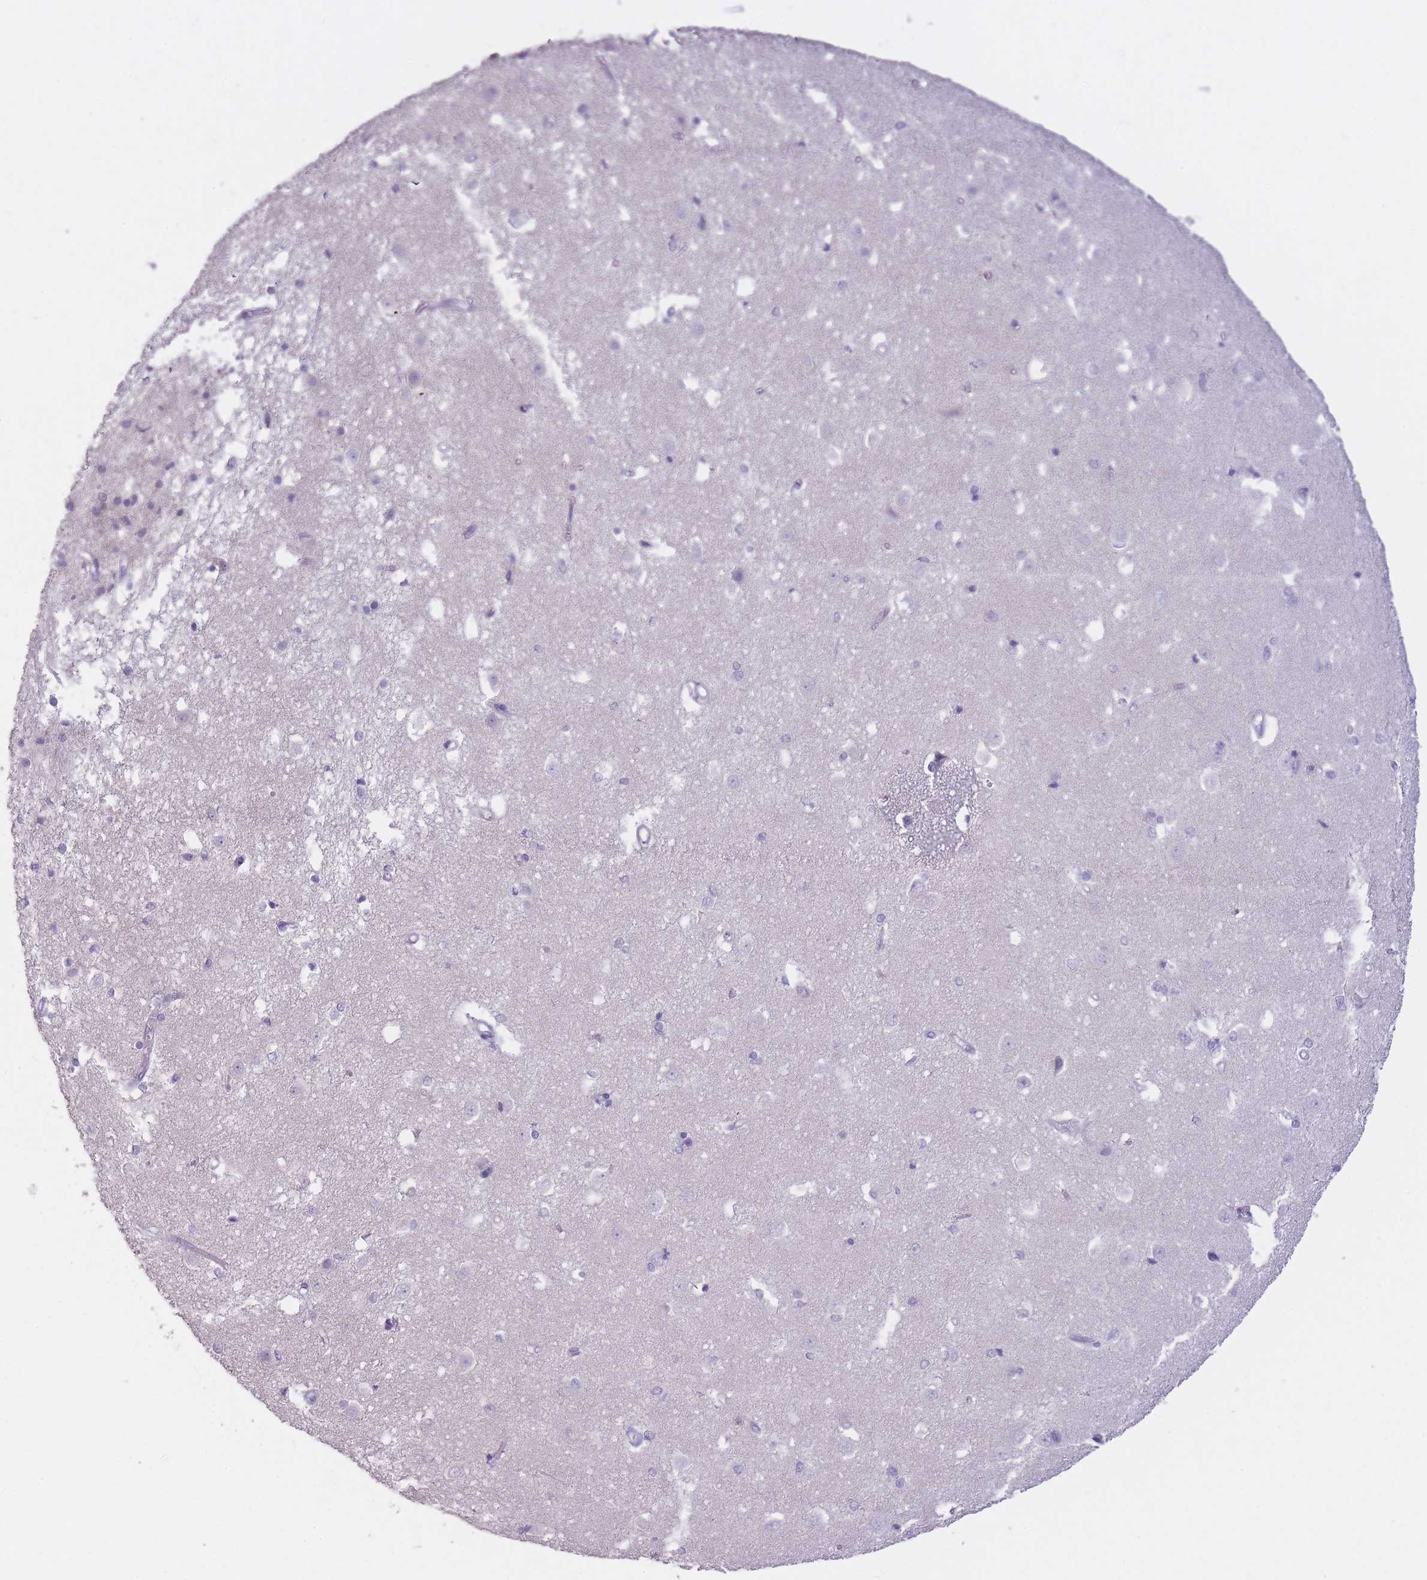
{"staining": {"intensity": "negative", "quantity": "none", "location": "none"}, "tissue": "caudate", "cell_type": "Glial cells", "image_type": "normal", "snomed": [{"axis": "morphology", "description": "Normal tissue, NOS"}, {"axis": "topography", "description": "Lateral ventricle wall"}], "caption": "Image shows no protein positivity in glial cells of unremarkable caudate.", "gene": "DCANP1", "patient": {"sex": "male", "age": 37}}